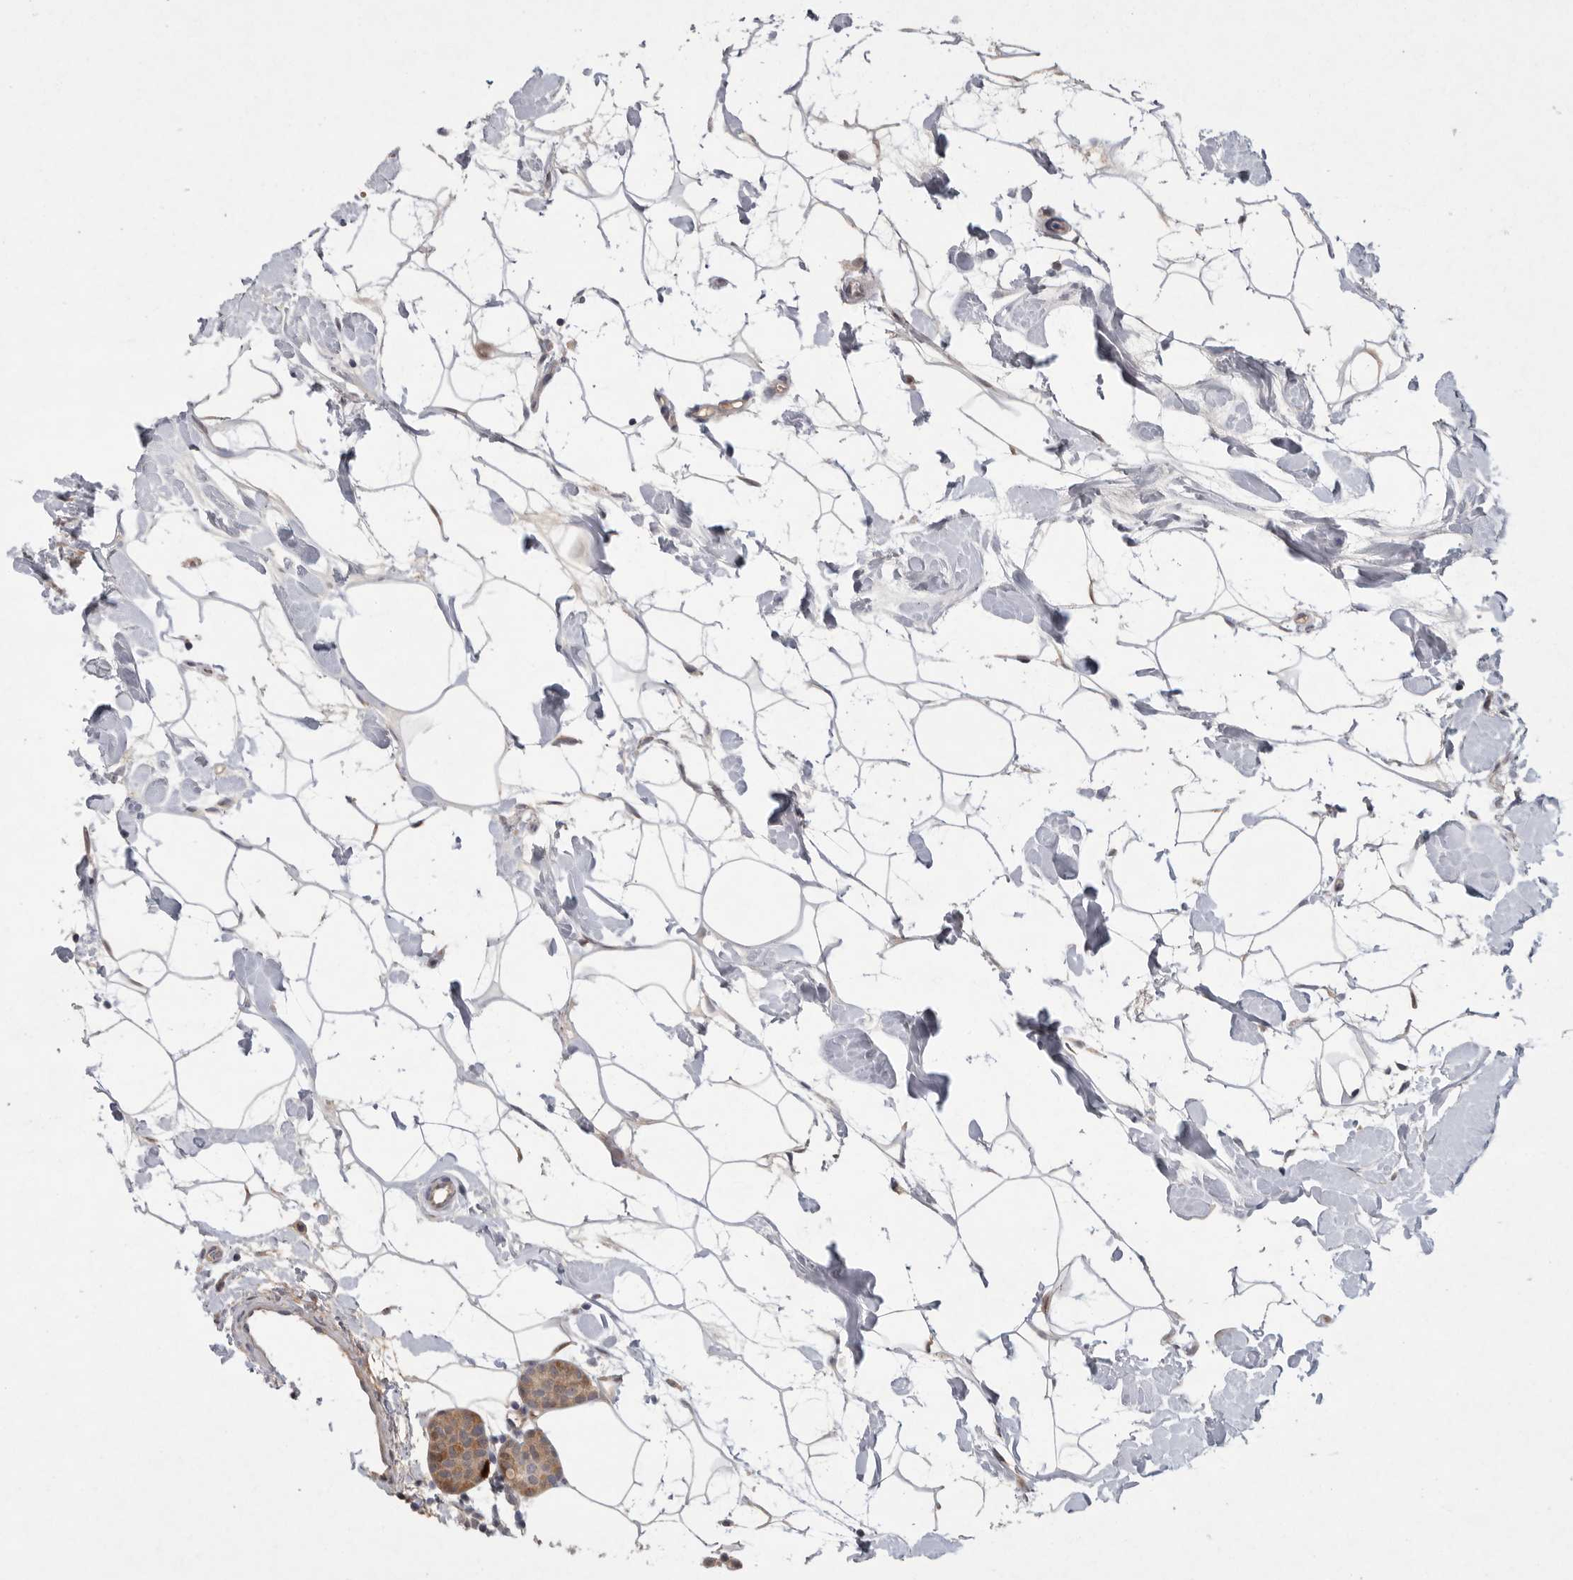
{"staining": {"intensity": "weak", "quantity": ">75%", "location": "cytoplasmic/membranous"}, "tissue": "breast cancer", "cell_type": "Tumor cells", "image_type": "cancer", "snomed": [{"axis": "morphology", "description": "Lobular carcinoma, in situ"}, {"axis": "morphology", "description": "Lobular carcinoma"}, {"axis": "topography", "description": "Breast"}], "caption": "An immunohistochemistry image of neoplastic tissue is shown. Protein staining in brown shows weak cytoplasmic/membranous positivity in breast cancer (lobular carcinoma) within tumor cells. (Stains: DAB in brown, nuclei in blue, Microscopy: brightfield microscopy at high magnification).", "gene": "MAN2A1", "patient": {"sex": "female", "age": 41}}